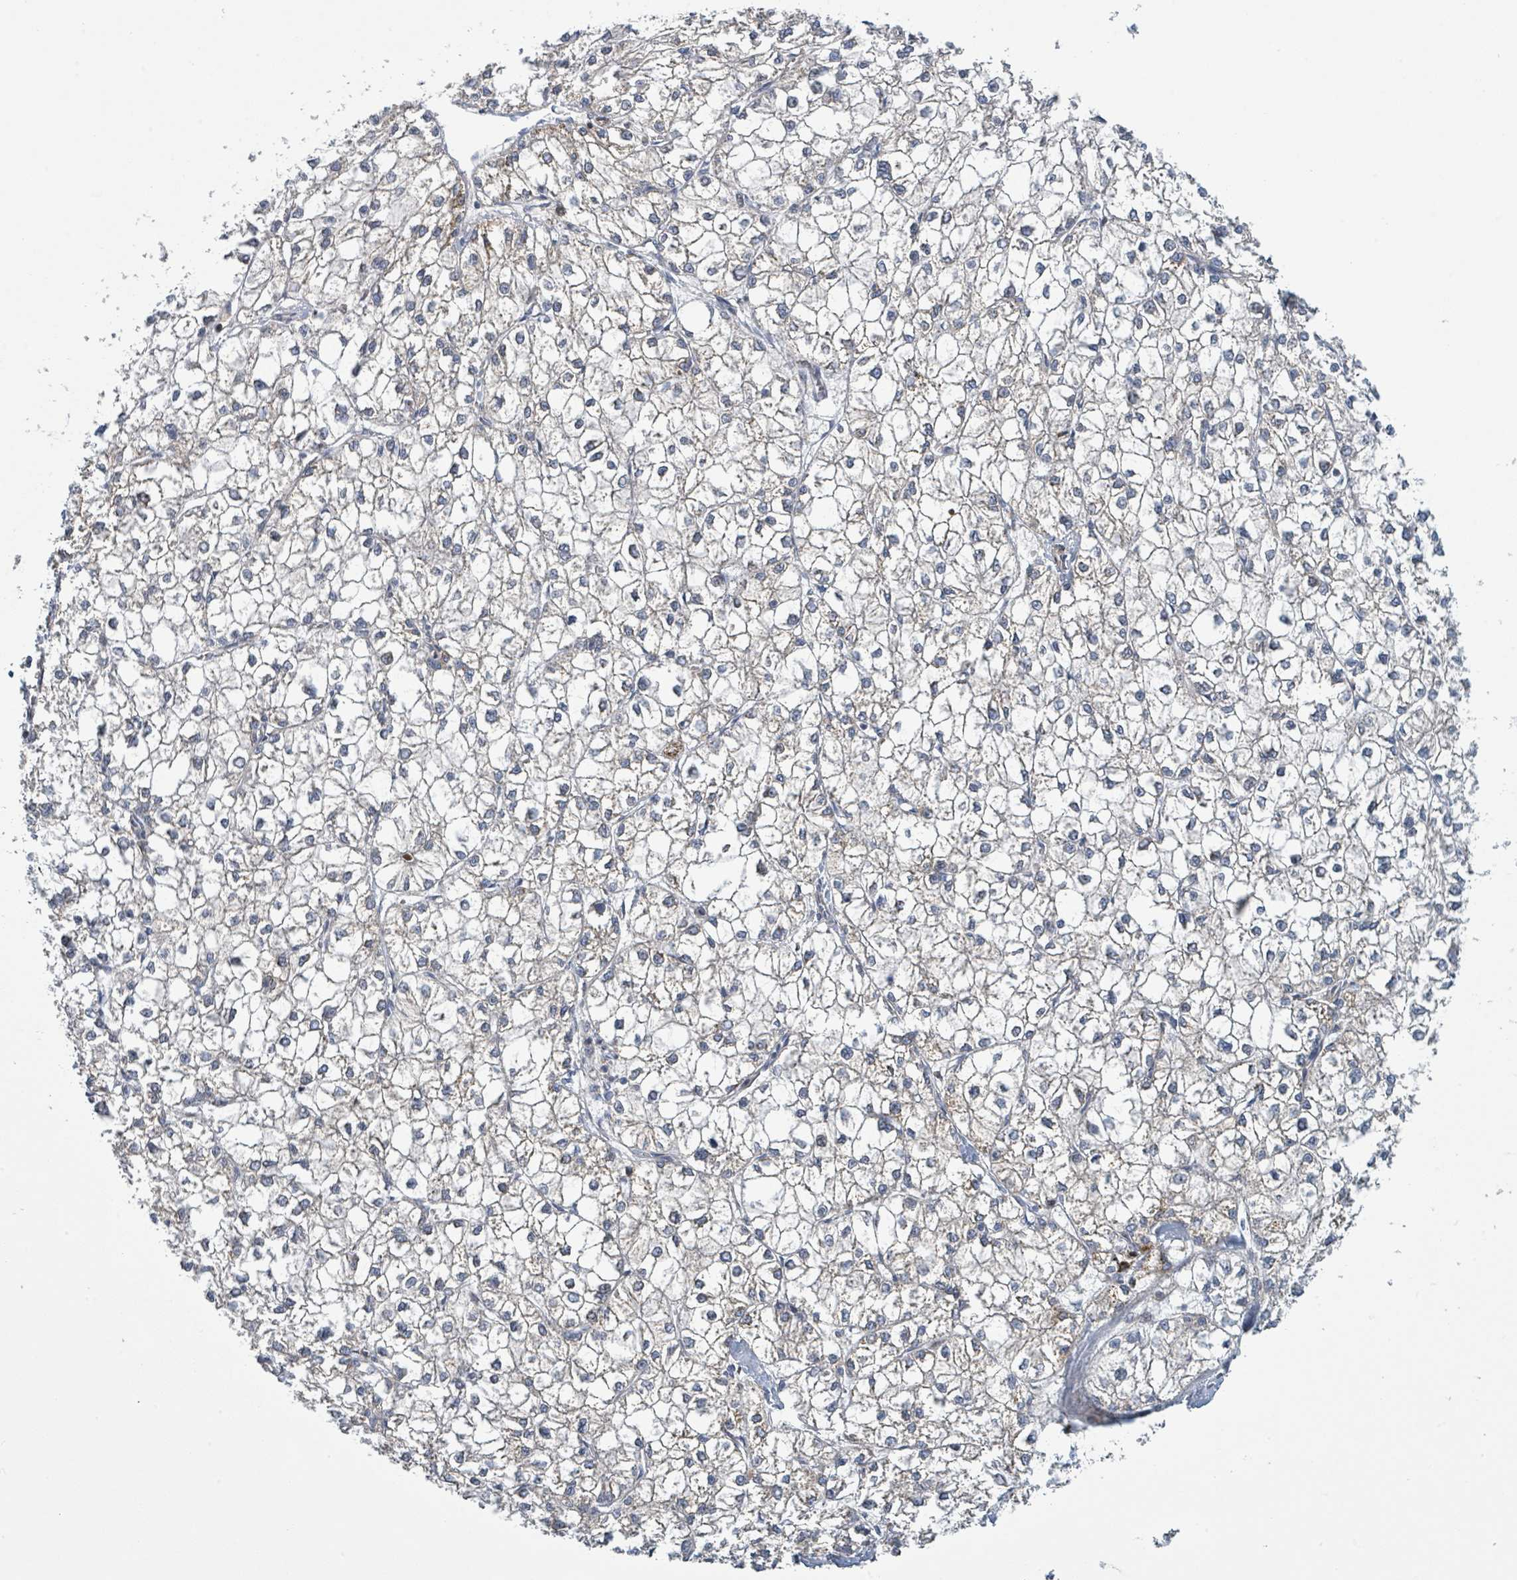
{"staining": {"intensity": "negative", "quantity": "none", "location": "none"}, "tissue": "liver cancer", "cell_type": "Tumor cells", "image_type": "cancer", "snomed": [{"axis": "morphology", "description": "Carcinoma, Hepatocellular, NOS"}, {"axis": "topography", "description": "Liver"}], "caption": "Immunohistochemical staining of human hepatocellular carcinoma (liver) demonstrates no significant positivity in tumor cells. (DAB immunohistochemistry with hematoxylin counter stain).", "gene": "CFAP210", "patient": {"sex": "female", "age": 43}}